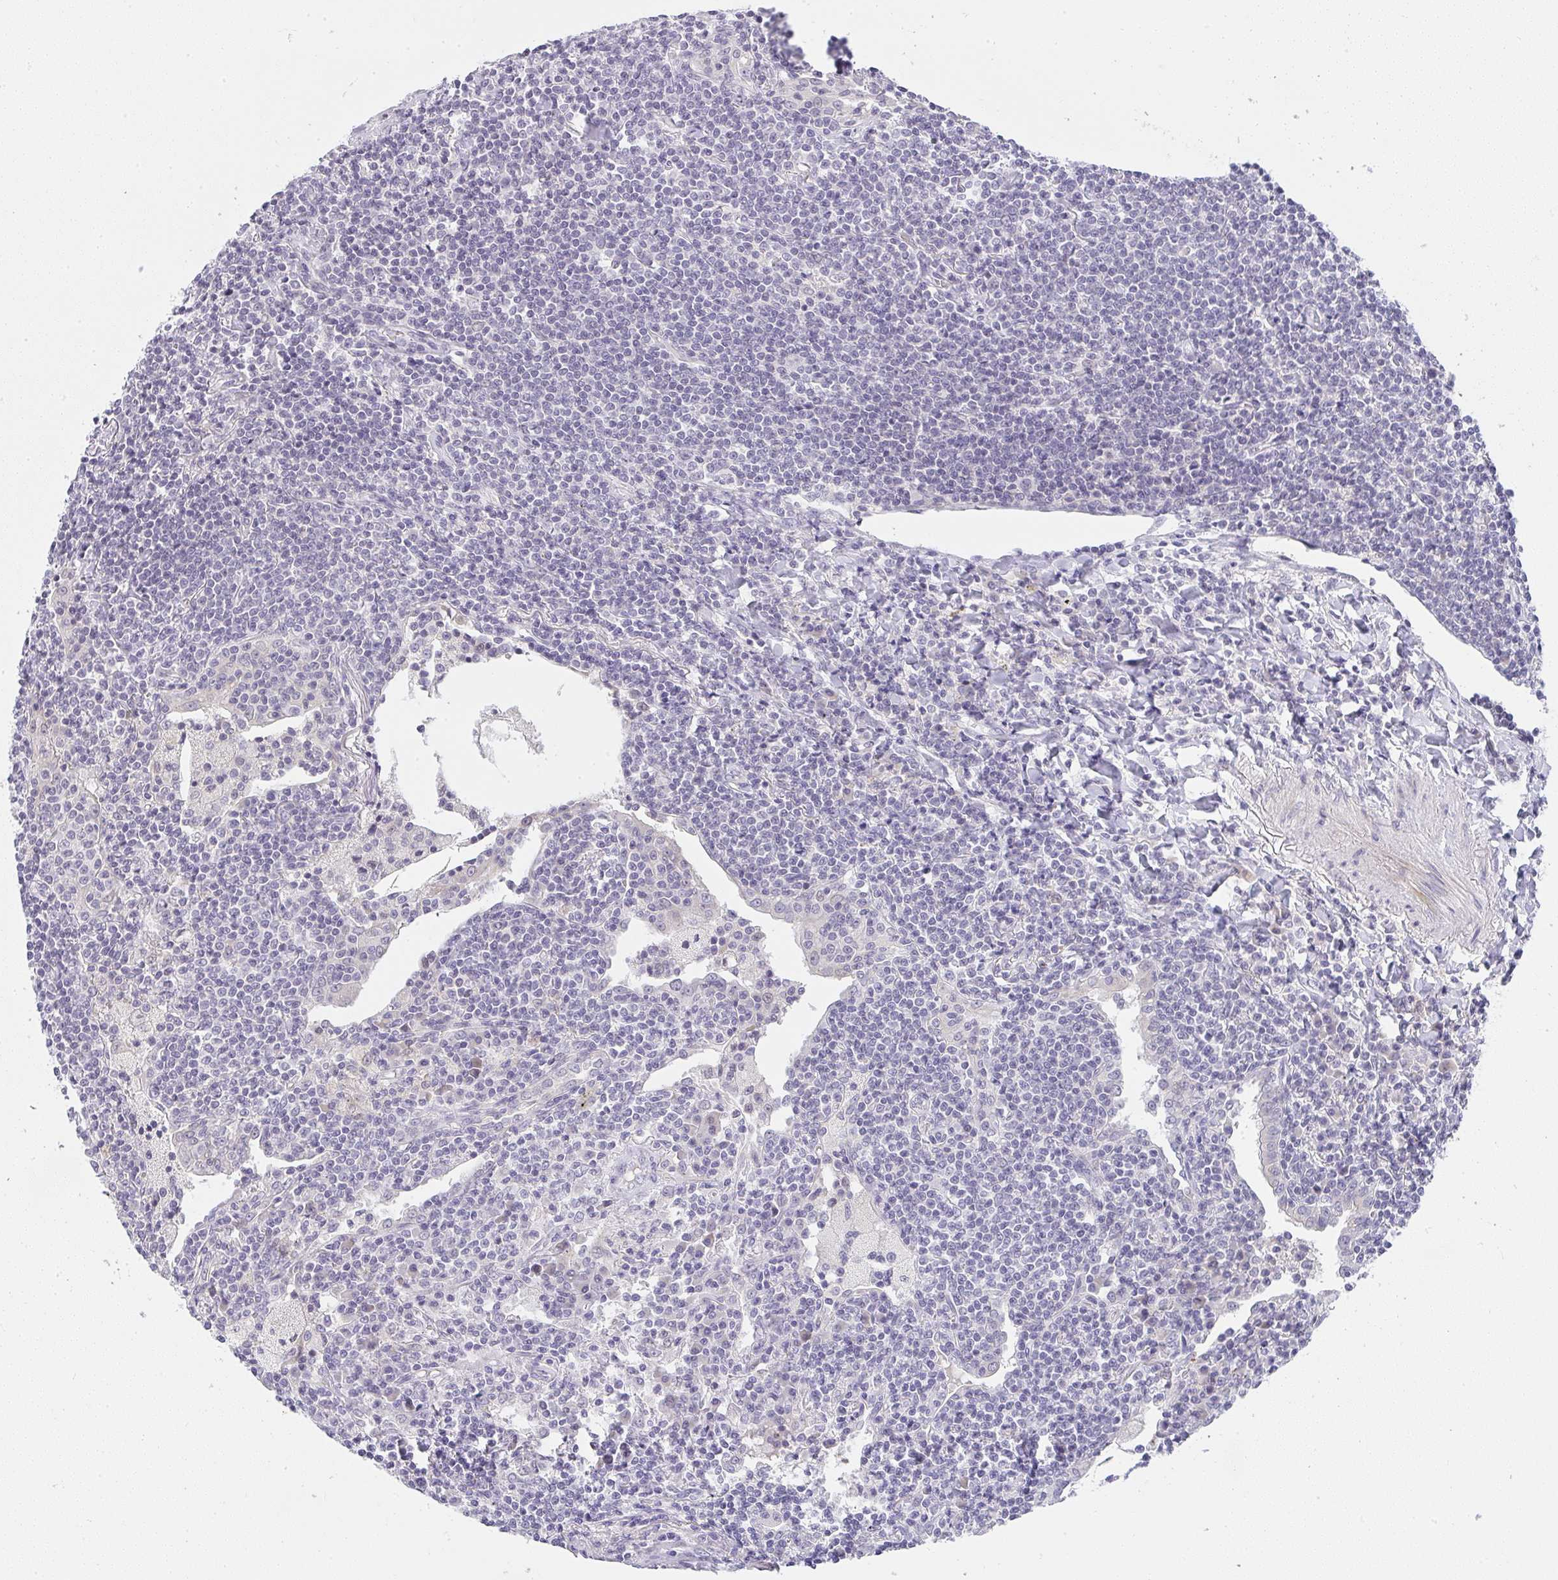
{"staining": {"intensity": "negative", "quantity": "none", "location": "none"}, "tissue": "lymphoma", "cell_type": "Tumor cells", "image_type": "cancer", "snomed": [{"axis": "morphology", "description": "Malignant lymphoma, non-Hodgkin's type, Low grade"}, {"axis": "topography", "description": "Lung"}], "caption": "Protein analysis of low-grade malignant lymphoma, non-Hodgkin's type displays no significant staining in tumor cells.", "gene": "CACNA1S", "patient": {"sex": "female", "age": 71}}